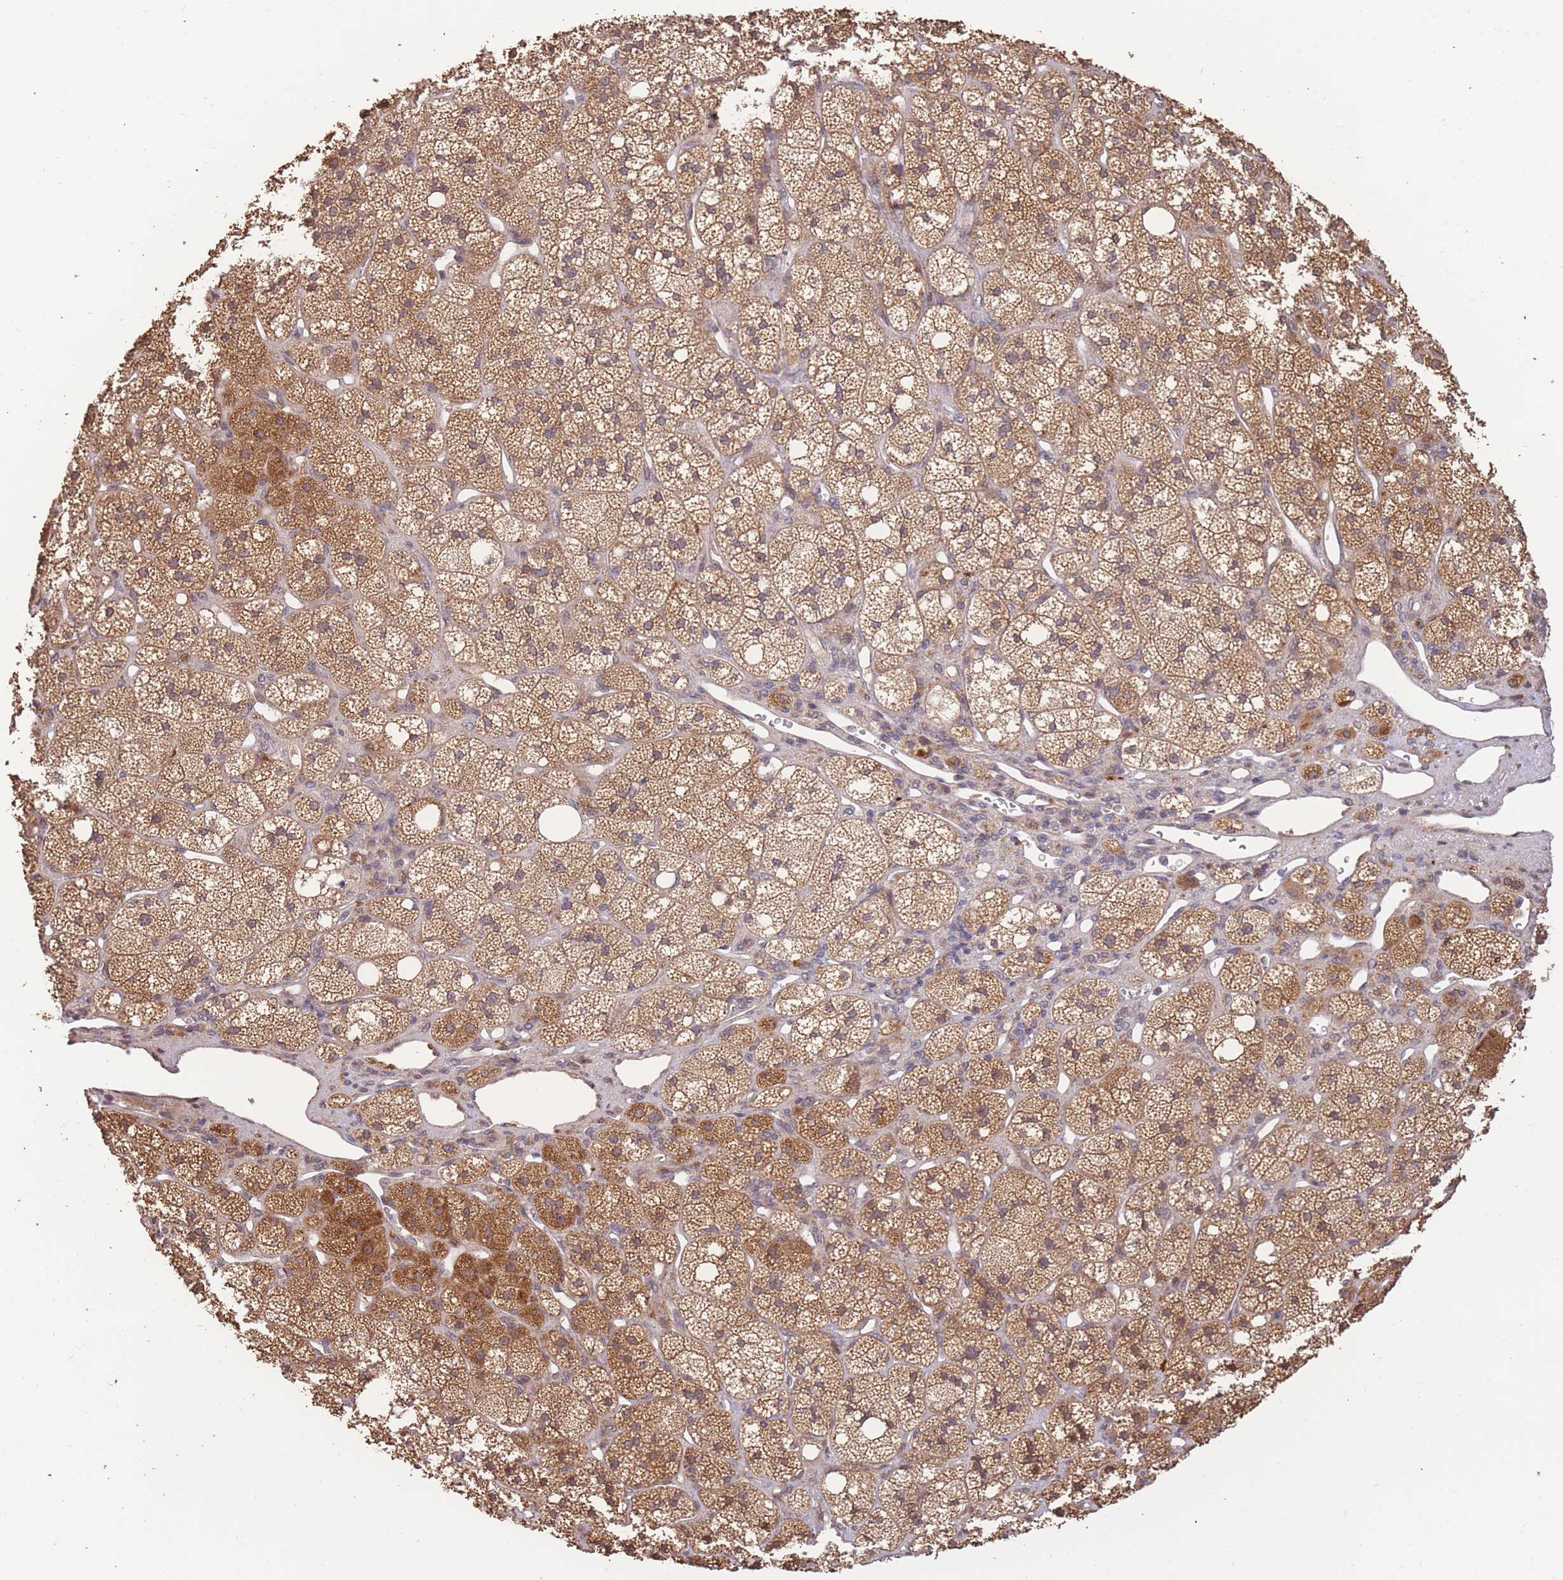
{"staining": {"intensity": "moderate", "quantity": ">75%", "location": "cytoplasmic/membranous"}, "tissue": "adrenal gland", "cell_type": "Glandular cells", "image_type": "normal", "snomed": [{"axis": "morphology", "description": "Normal tissue, NOS"}, {"axis": "topography", "description": "Adrenal gland"}], "caption": "Immunohistochemical staining of normal human adrenal gland displays >75% levels of moderate cytoplasmic/membranous protein staining in about >75% of glandular cells. Nuclei are stained in blue.", "gene": "RGS14", "patient": {"sex": "male", "age": 61}}